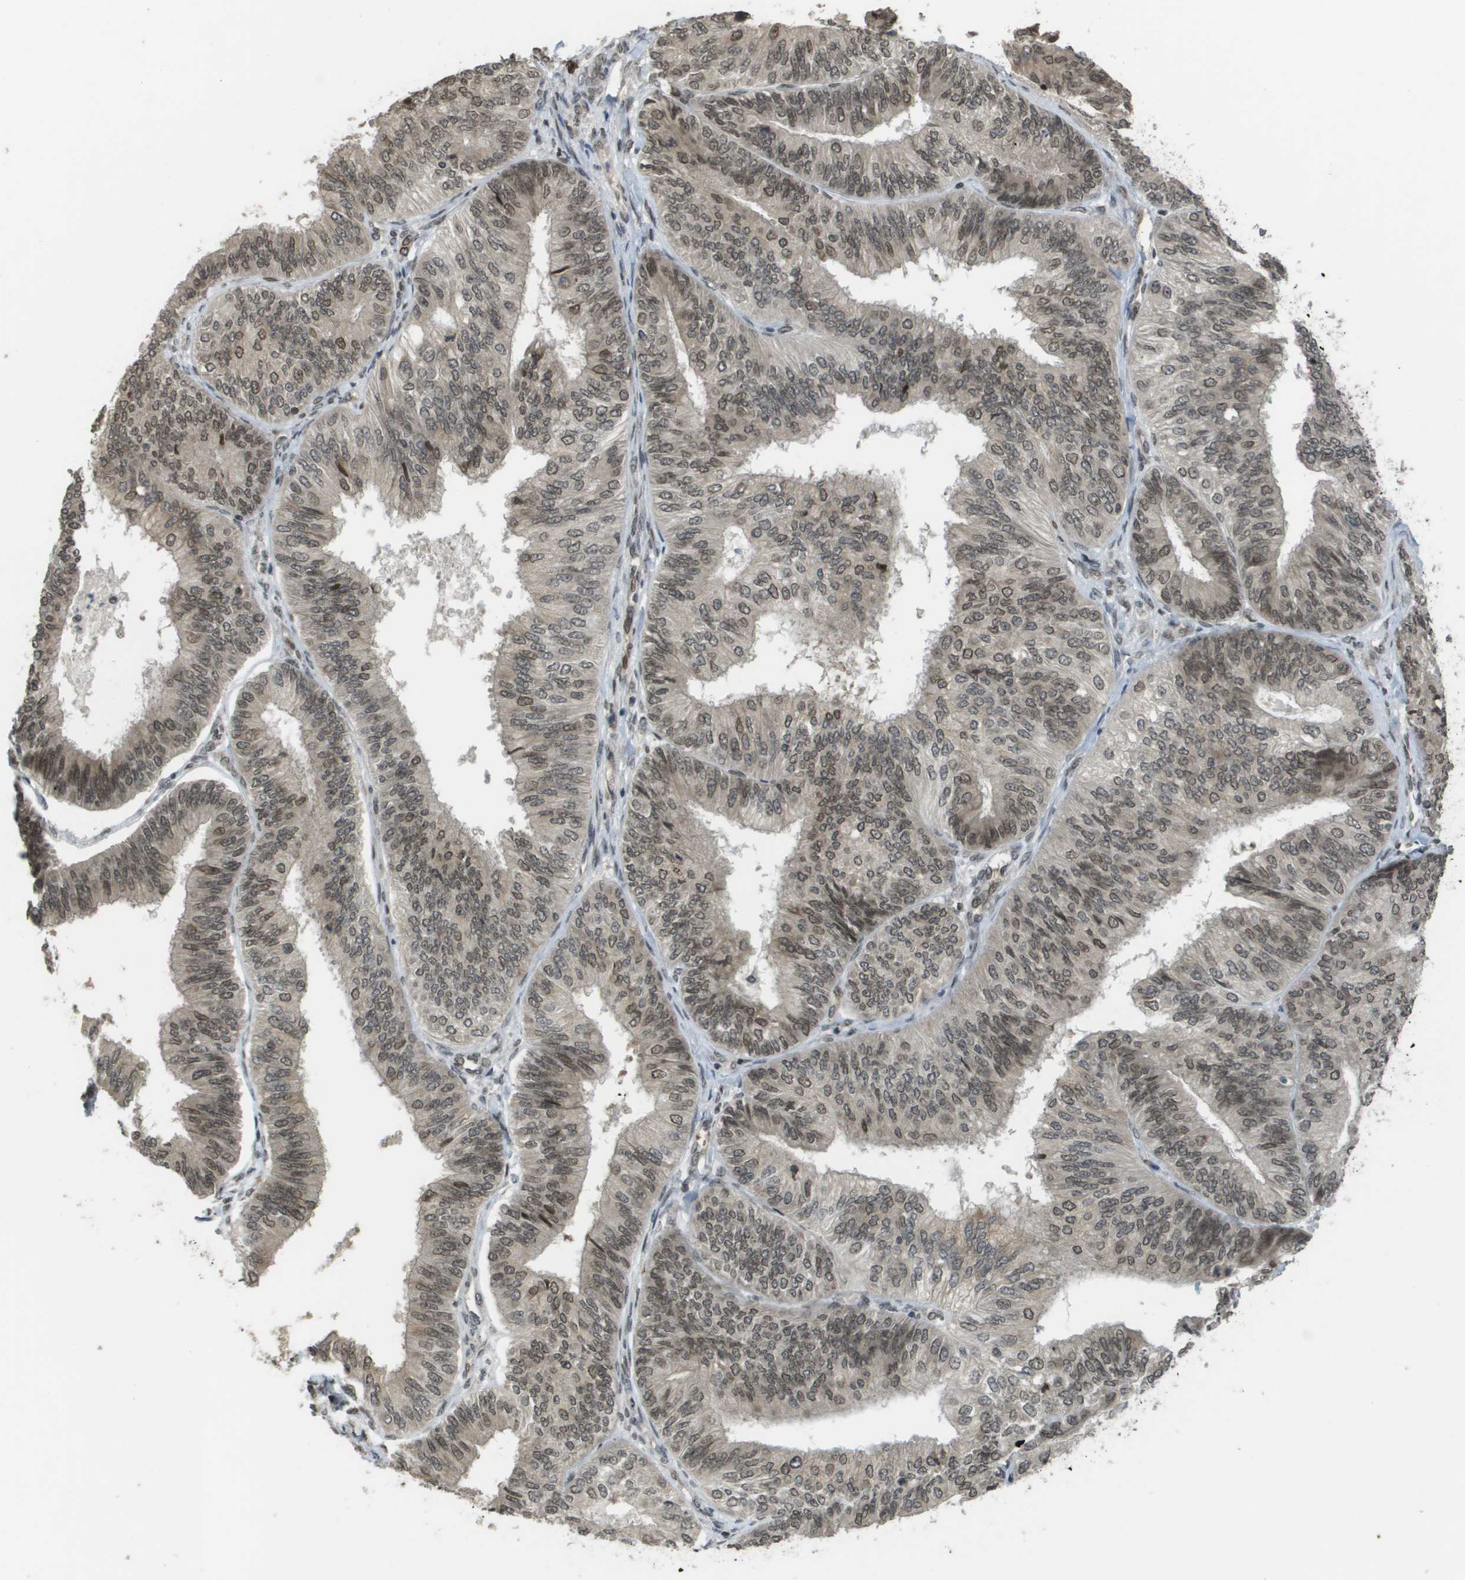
{"staining": {"intensity": "weak", "quantity": ">75%", "location": "cytoplasmic/membranous,nuclear"}, "tissue": "endometrial cancer", "cell_type": "Tumor cells", "image_type": "cancer", "snomed": [{"axis": "morphology", "description": "Adenocarcinoma, NOS"}, {"axis": "topography", "description": "Endometrium"}], "caption": "The image exhibits immunohistochemical staining of endometrial cancer. There is weak cytoplasmic/membranous and nuclear staining is present in about >75% of tumor cells. The staining is performed using DAB (3,3'-diaminobenzidine) brown chromogen to label protein expression. The nuclei are counter-stained blue using hematoxylin.", "gene": "KAT5", "patient": {"sex": "female", "age": 58}}